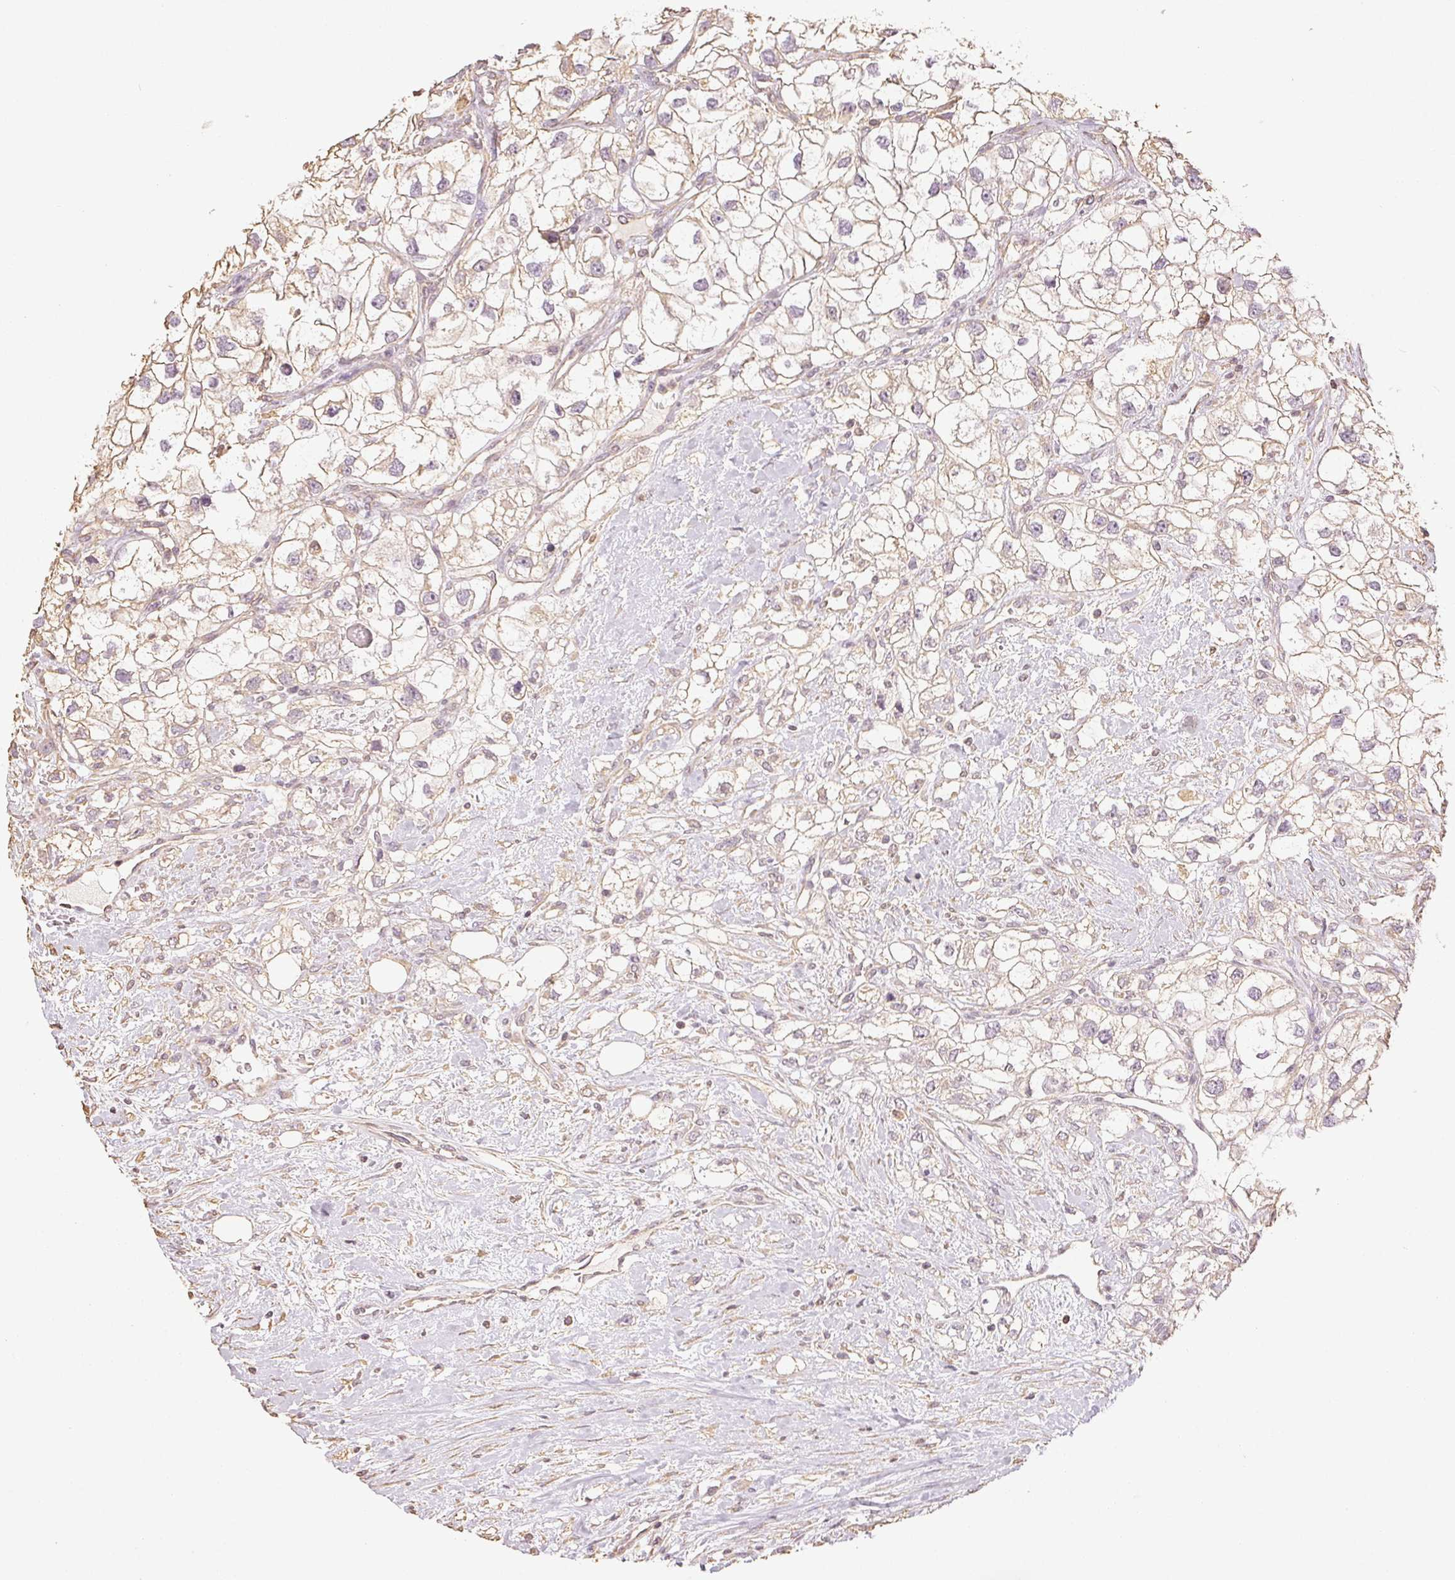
{"staining": {"intensity": "weak", "quantity": ">75%", "location": "cytoplasmic/membranous"}, "tissue": "renal cancer", "cell_type": "Tumor cells", "image_type": "cancer", "snomed": [{"axis": "morphology", "description": "Adenocarcinoma, NOS"}, {"axis": "topography", "description": "Kidney"}], "caption": "Approximately >75% of tumor cells in adenocarcinoma (renal) exhibit weak cytoplasmic/membranous protein positivity as visualized by brown immunohistochemical staining.", "gene": "COL7A1", "patient": {"sex": "male", "age": 59}}